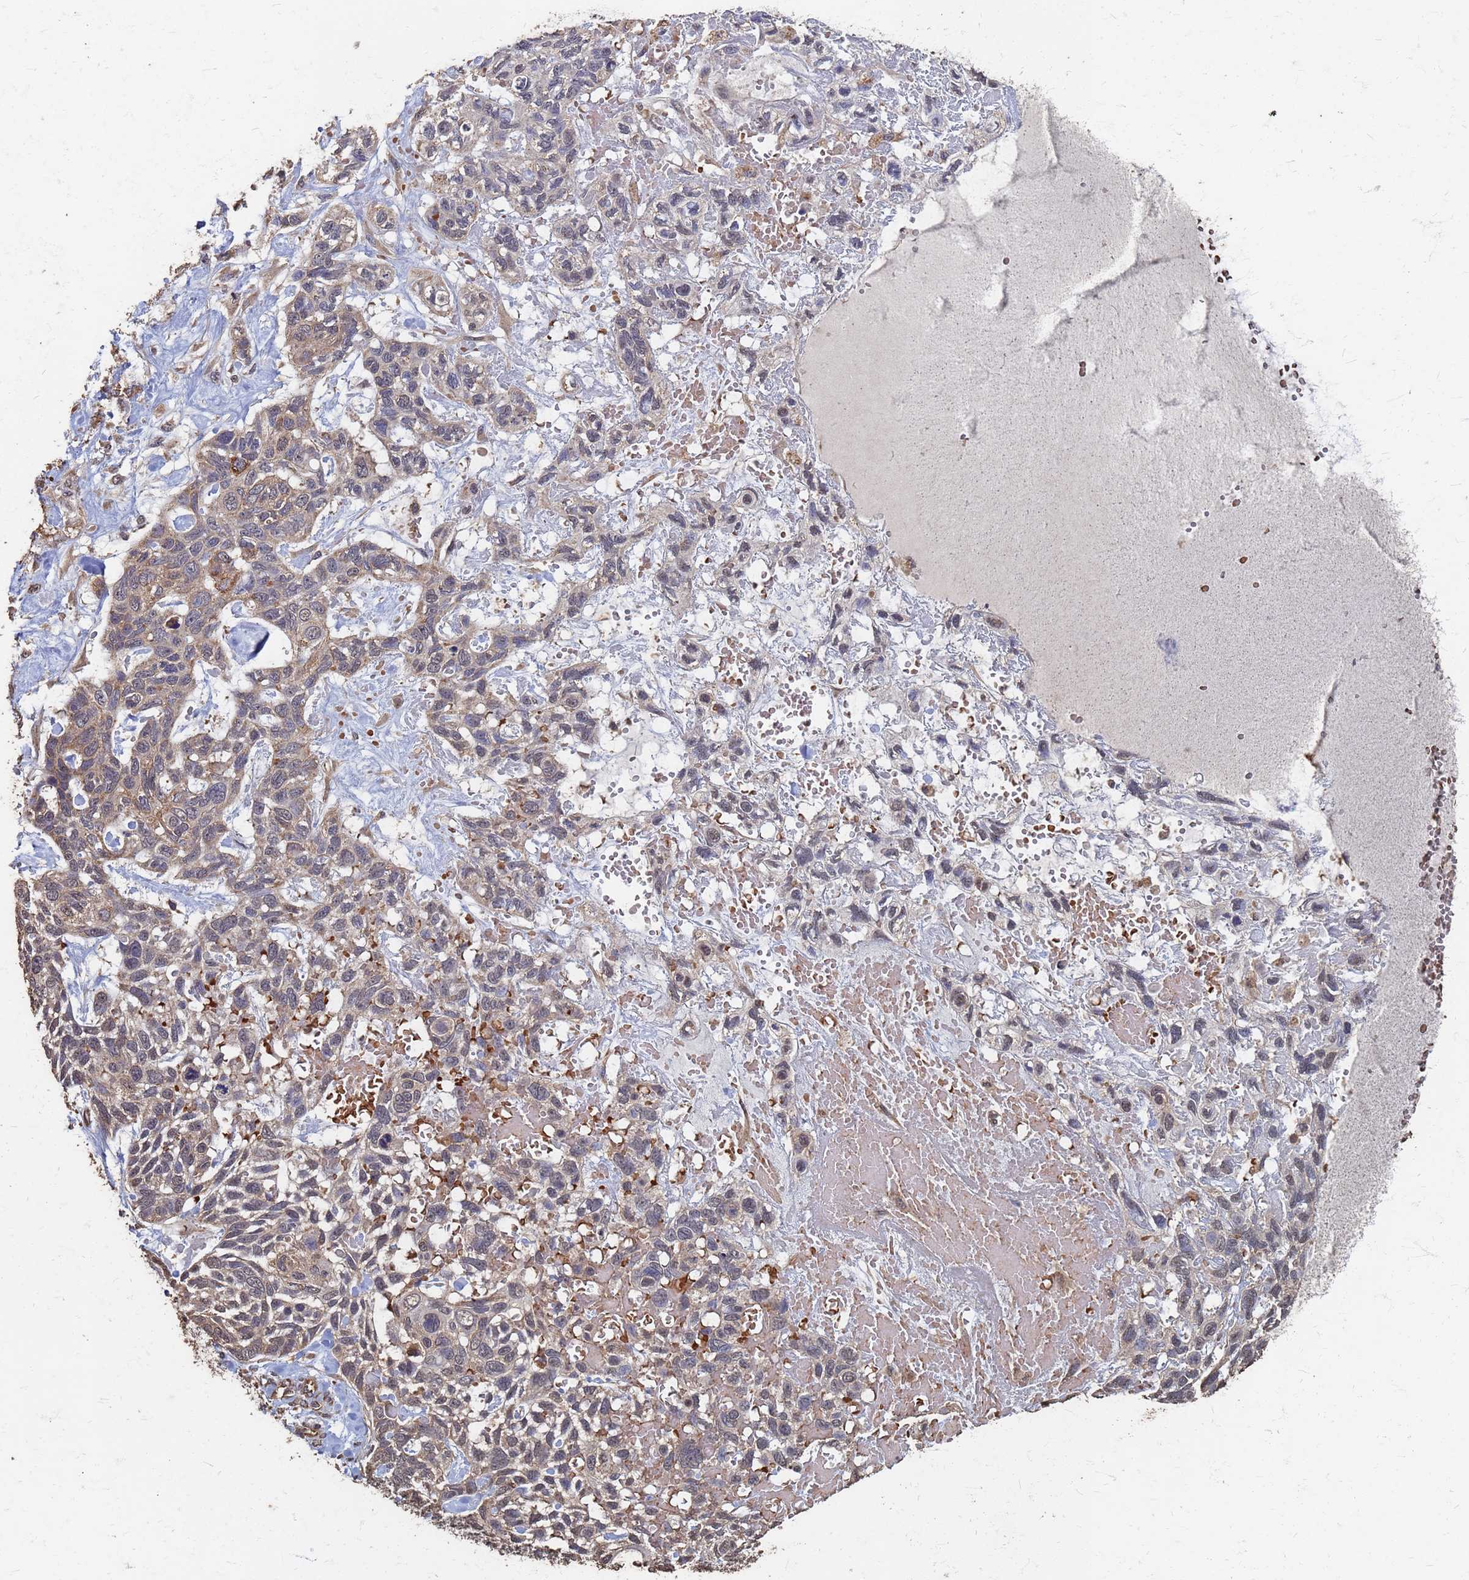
{"staining": {"intensity": "weak", "quantity": ">75%", "location": "cytoplasmic/membranous"}, "tissue": "skin cancer", "cell_type": "Tumor cells", "image_type": "cancer", "snomed": [{"axis": "morphology", "description": "Basal cell carcinoma"}, {"axis": "topography", "description": "Skin"}], "caption": "Tumor cells exhibit low levels of weak cytoplasmic/membranous staining in about >75% of cells in basal cell carcinoma (skin).", "gene": "DPH5", "patient": {"sex": "male", "age": 88}}